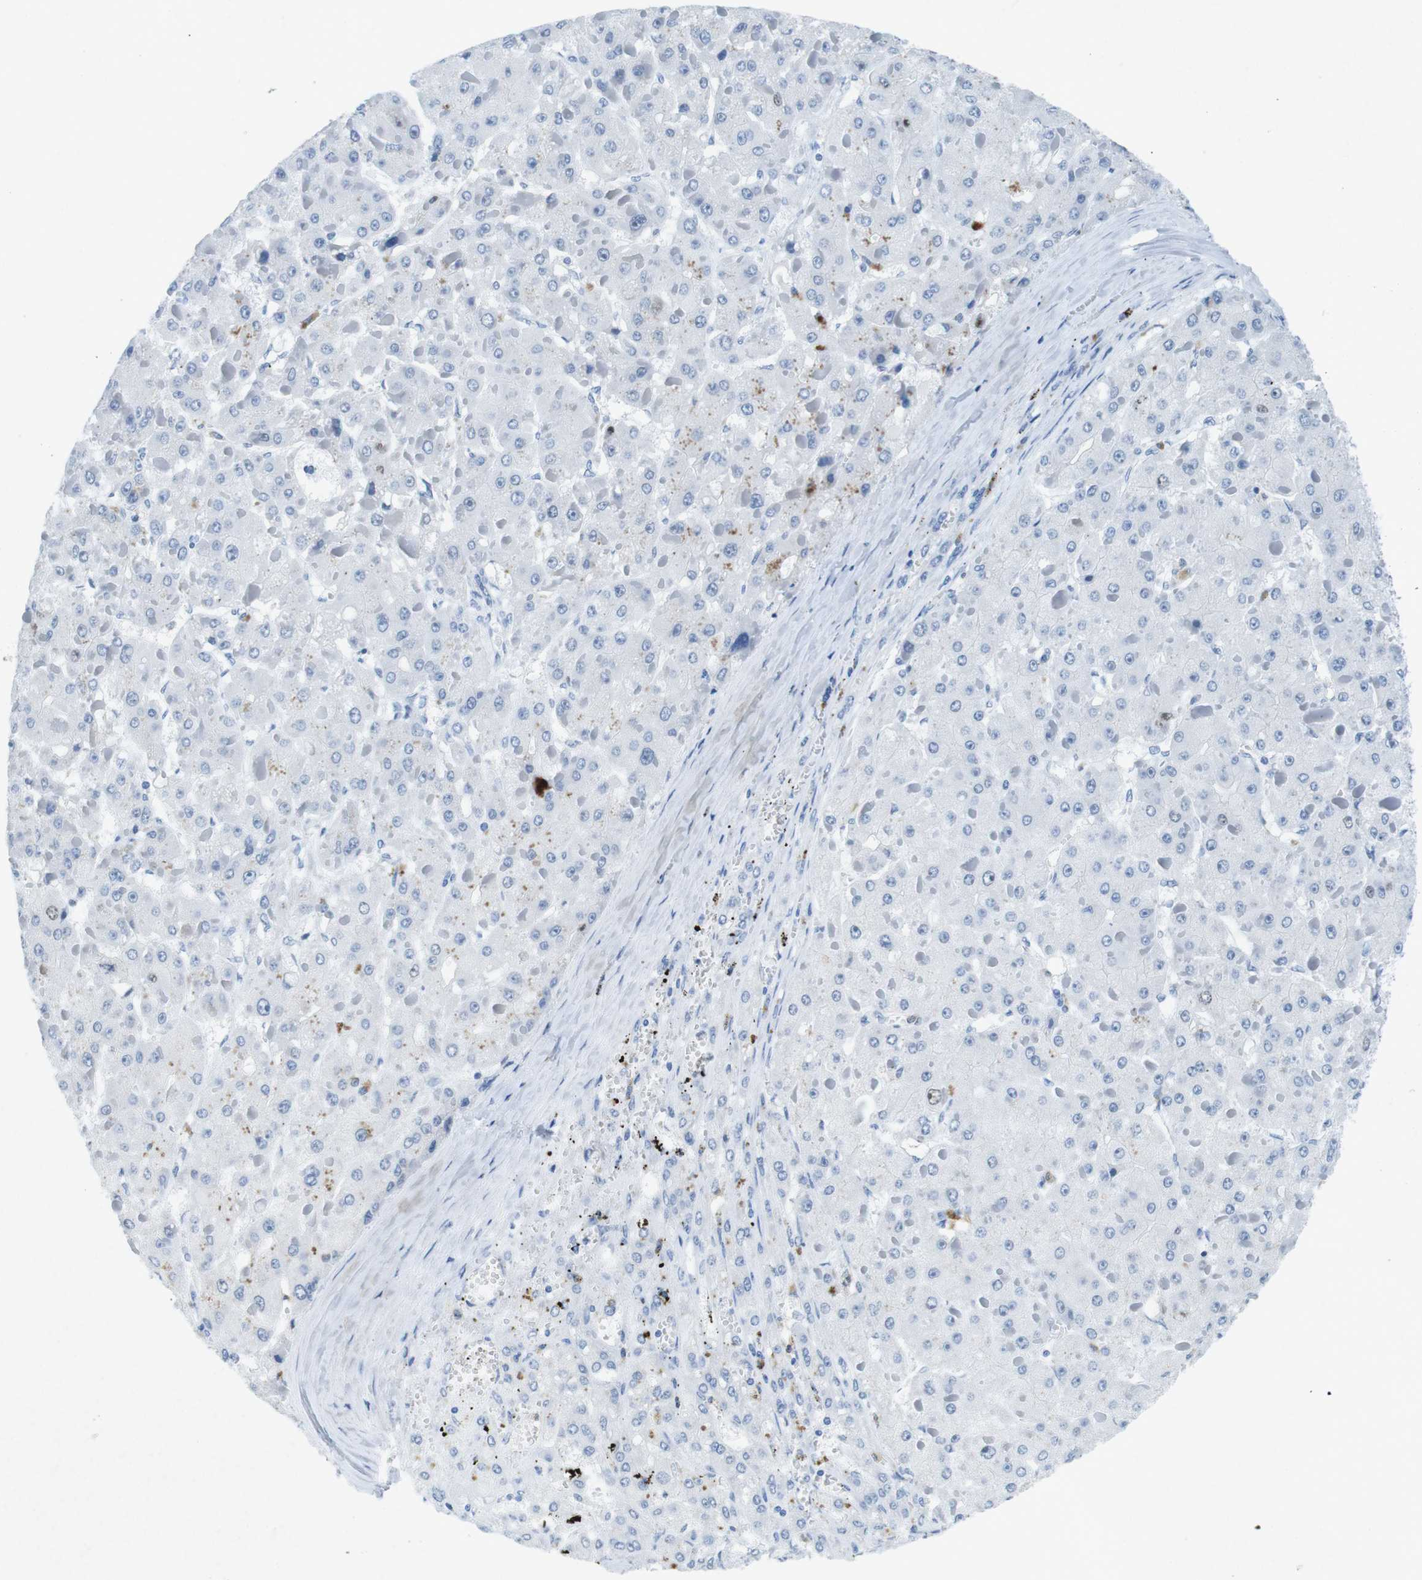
{"staining": {"intensity": "negative", "quantity": "none", "location": "none"}, "tissue": "liver cancer", "cell_type": "Tumor cells", "image_type": "cancer", "snomed": [{"axis": "morphology", "description": "Carcinoma, Hepatocellular, NOS"}, {"axis": "topography", "description": "Liver"}], "caption": "The image displays no staining of tumor cells in liver cancer (hepatocellular carcinoma). Brightfield microscopy of immunohistochemistry (IHC) stained with DAB (brown) and hematoxylin (blue), captured at high magnification.", "gene": "CTAG1B", "patient": {"sex": "female", "age": 73}}